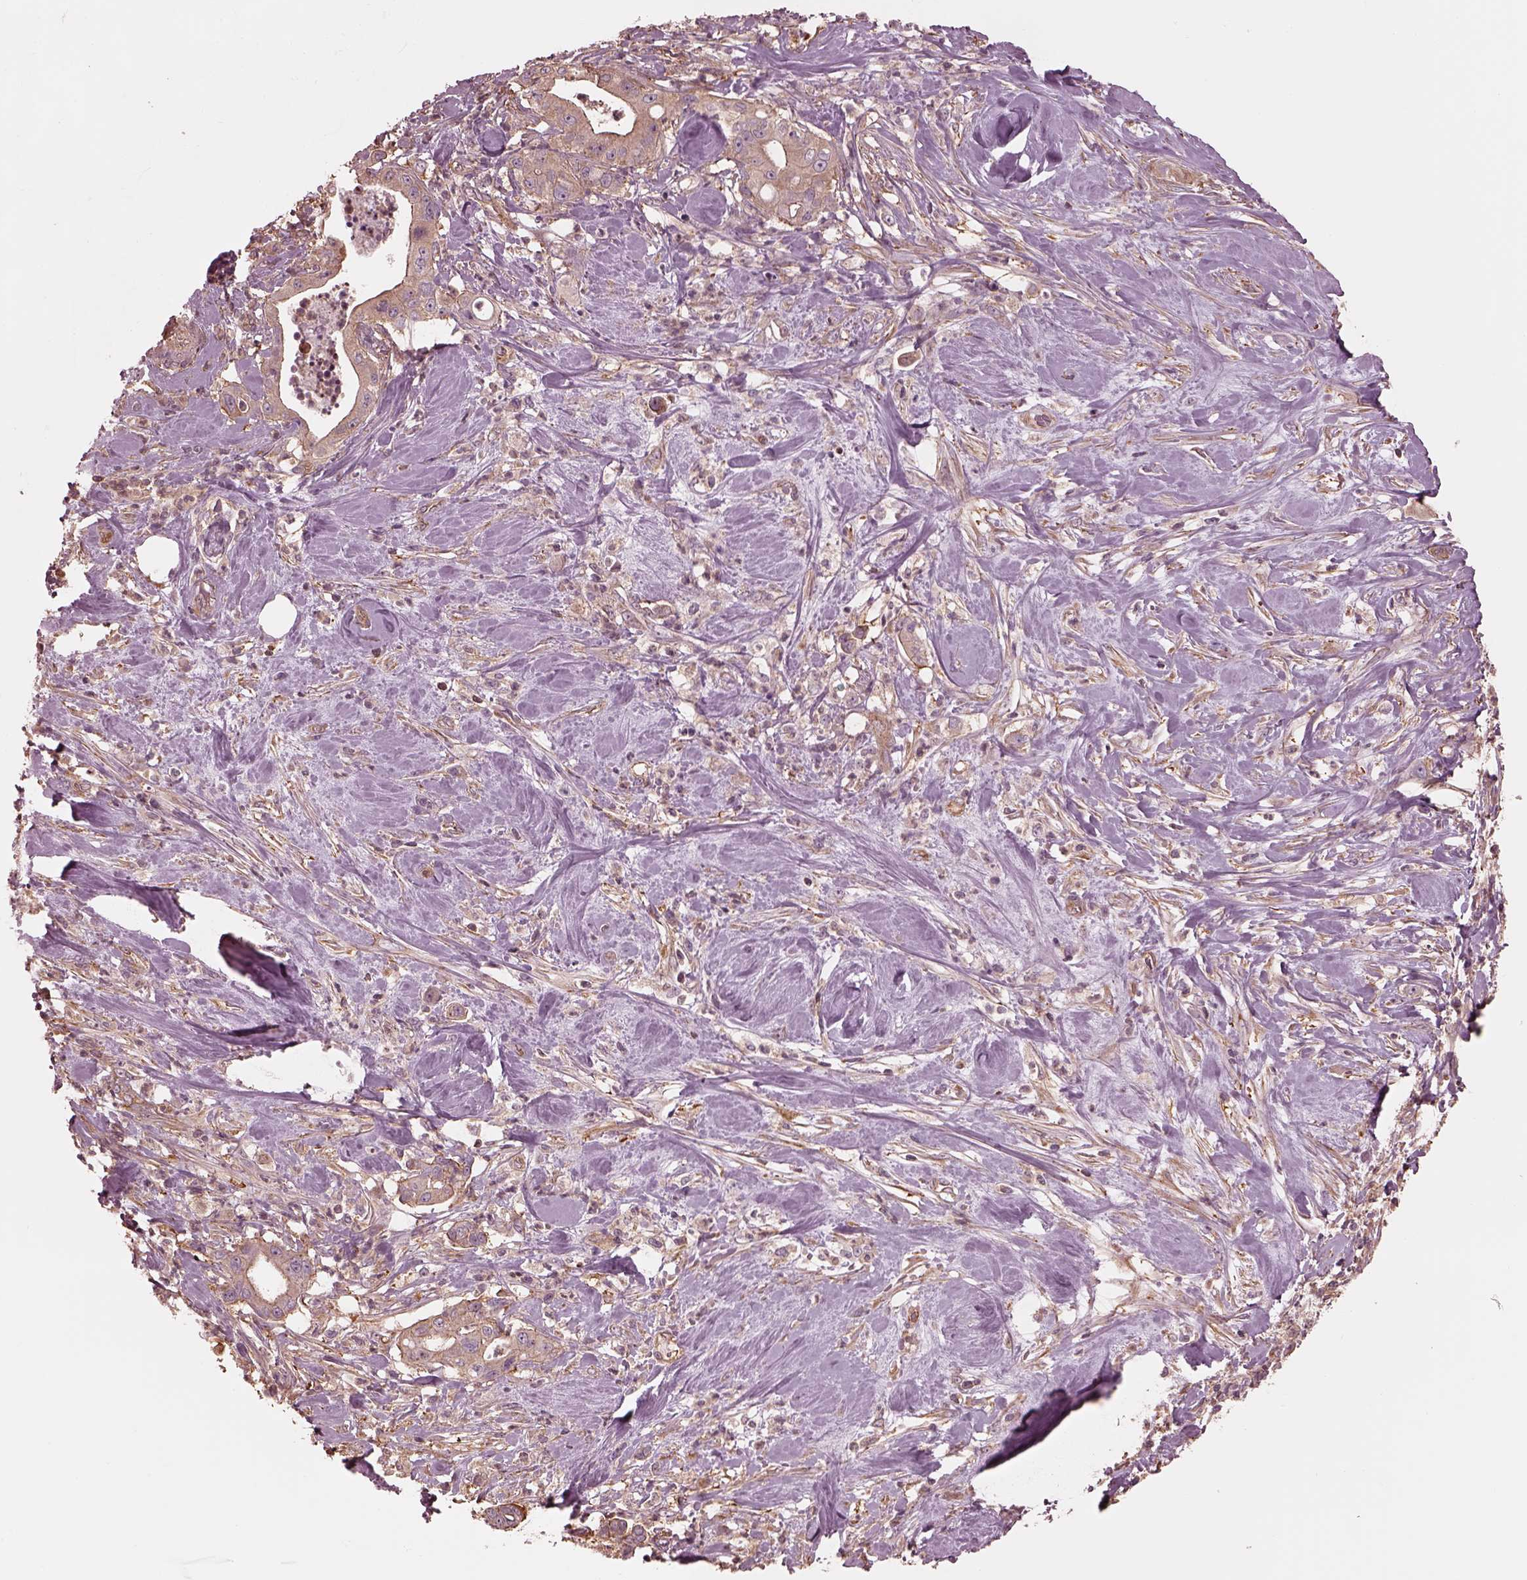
{"staining": {"intensity": "moderate", "quantity": "<25%", "location": "cytoplasmic/membranous"}, "tissue": "pancreatic cancer", "cell_type": "Tumor cells", "image_type": "cancer", "snomed": [{"axis": "morphology", "description": "Adenocarcinoma, NOS"}, {"axis": "topography", "description": "Pancreas"}], "caption": "Human pancreatic adenocarcinoma stained for a protein (brown) shows moderate cytoplasmic/membranous positive expression in about <25% of tumor cells.", "gene": "STK33", "patient": {"sex": "male", "age": 71}}